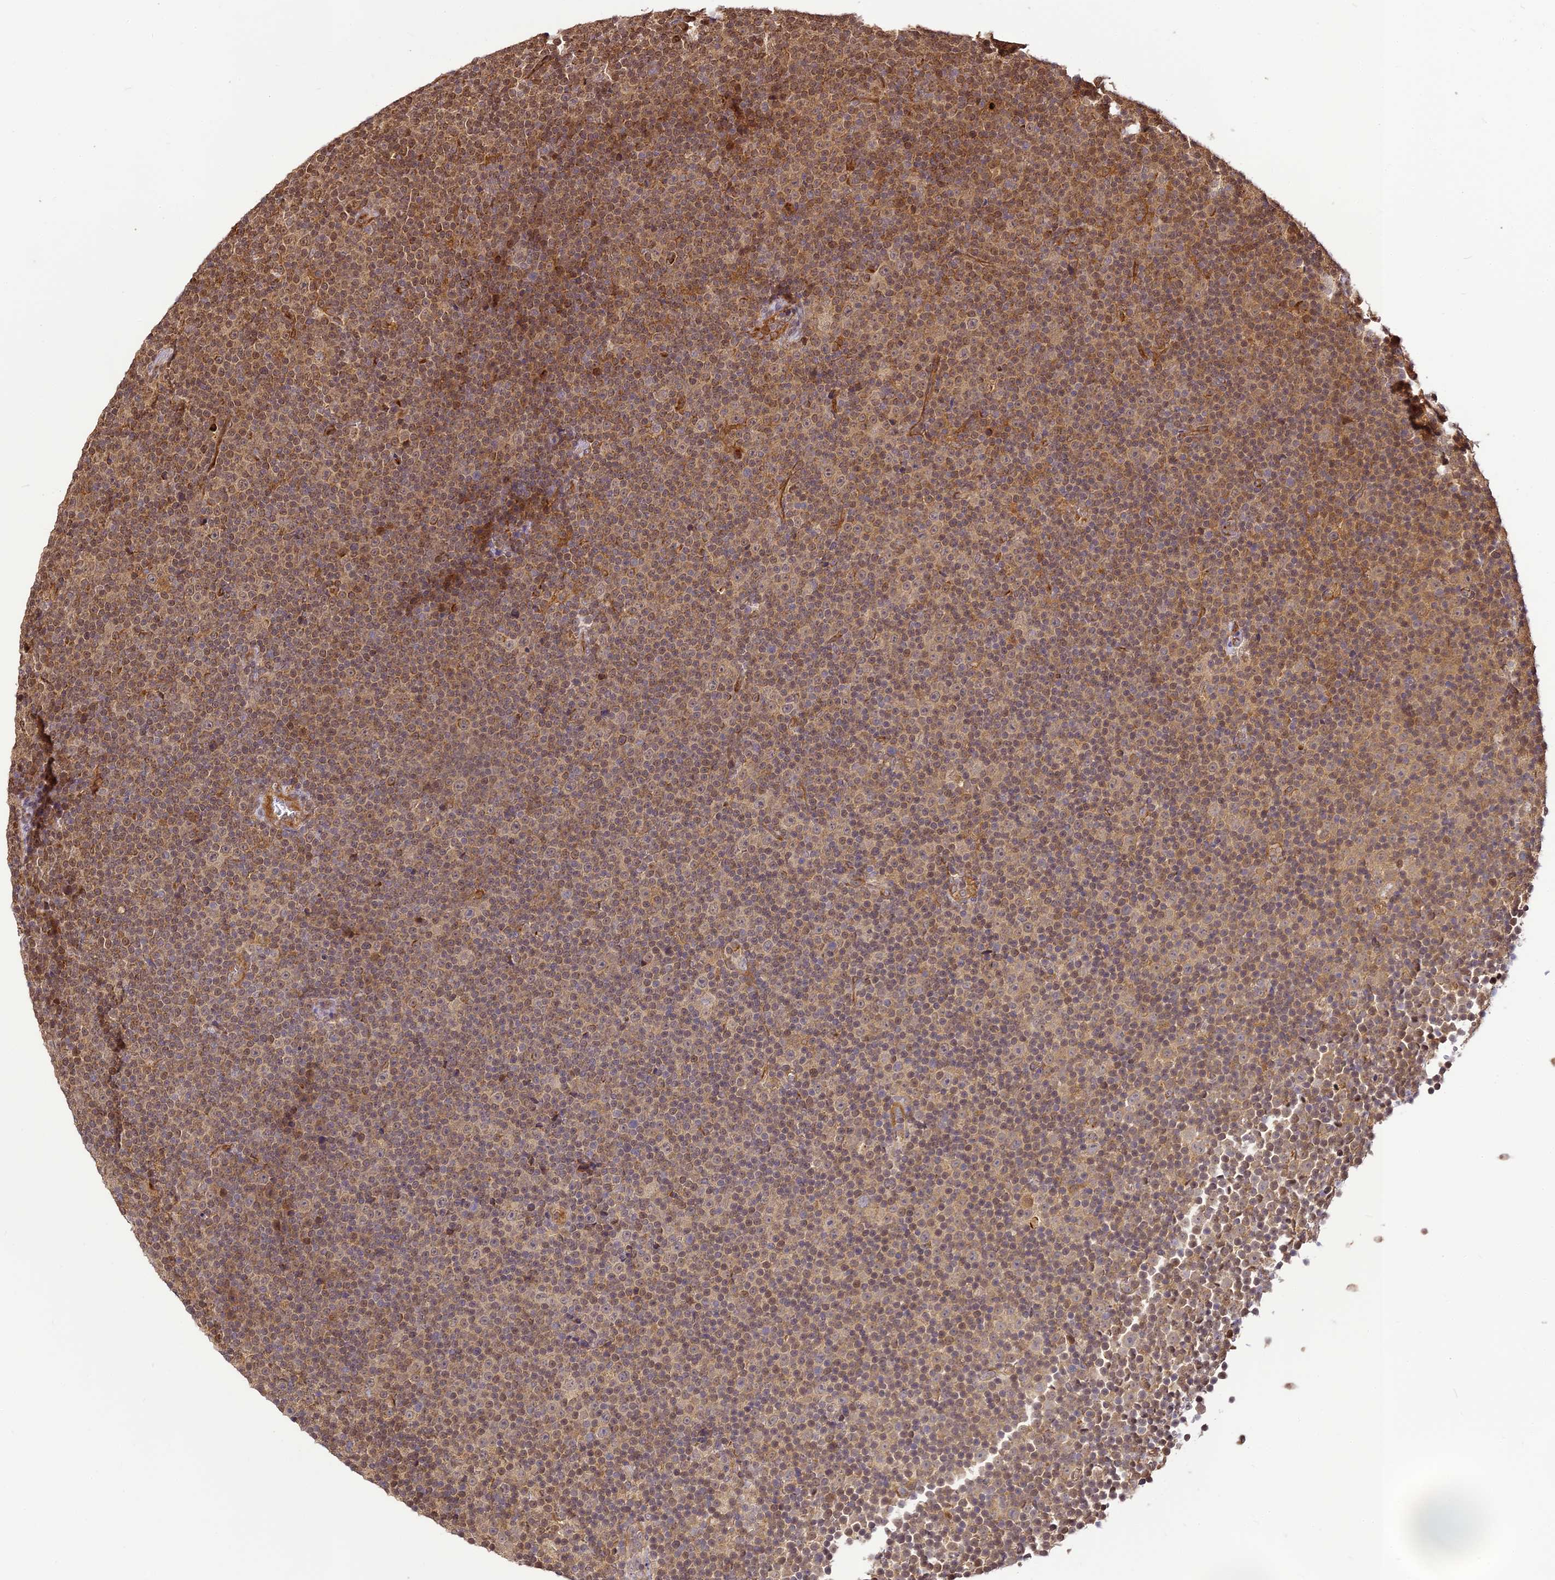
{"staining": {"intensity": "weak", "quantity": "25%-75%", "location": "cytoplasmic/membranous"}, "tissue": "lymphoma", "cell_type": "Tumor cells", "image_type": "cancer", "snomed": [{"axis": "morphology", "description": "Malignant lymphoma, non-Hodgkin's type, Low grade"}, {"axis": "topography", "description": "Lymph node"}], "caption": "This photomicrograph displays low-grade malignant lymphoma, non-Hodgkin's type stained with IHC to label a protein in brown. The cytoplasmic/membranous of tumor cells show weak positivity for the protein. Nuclei are counter-stained blue.", "gene": "BCDIN3D", "patient": {"sex": "female", "age": 67}}